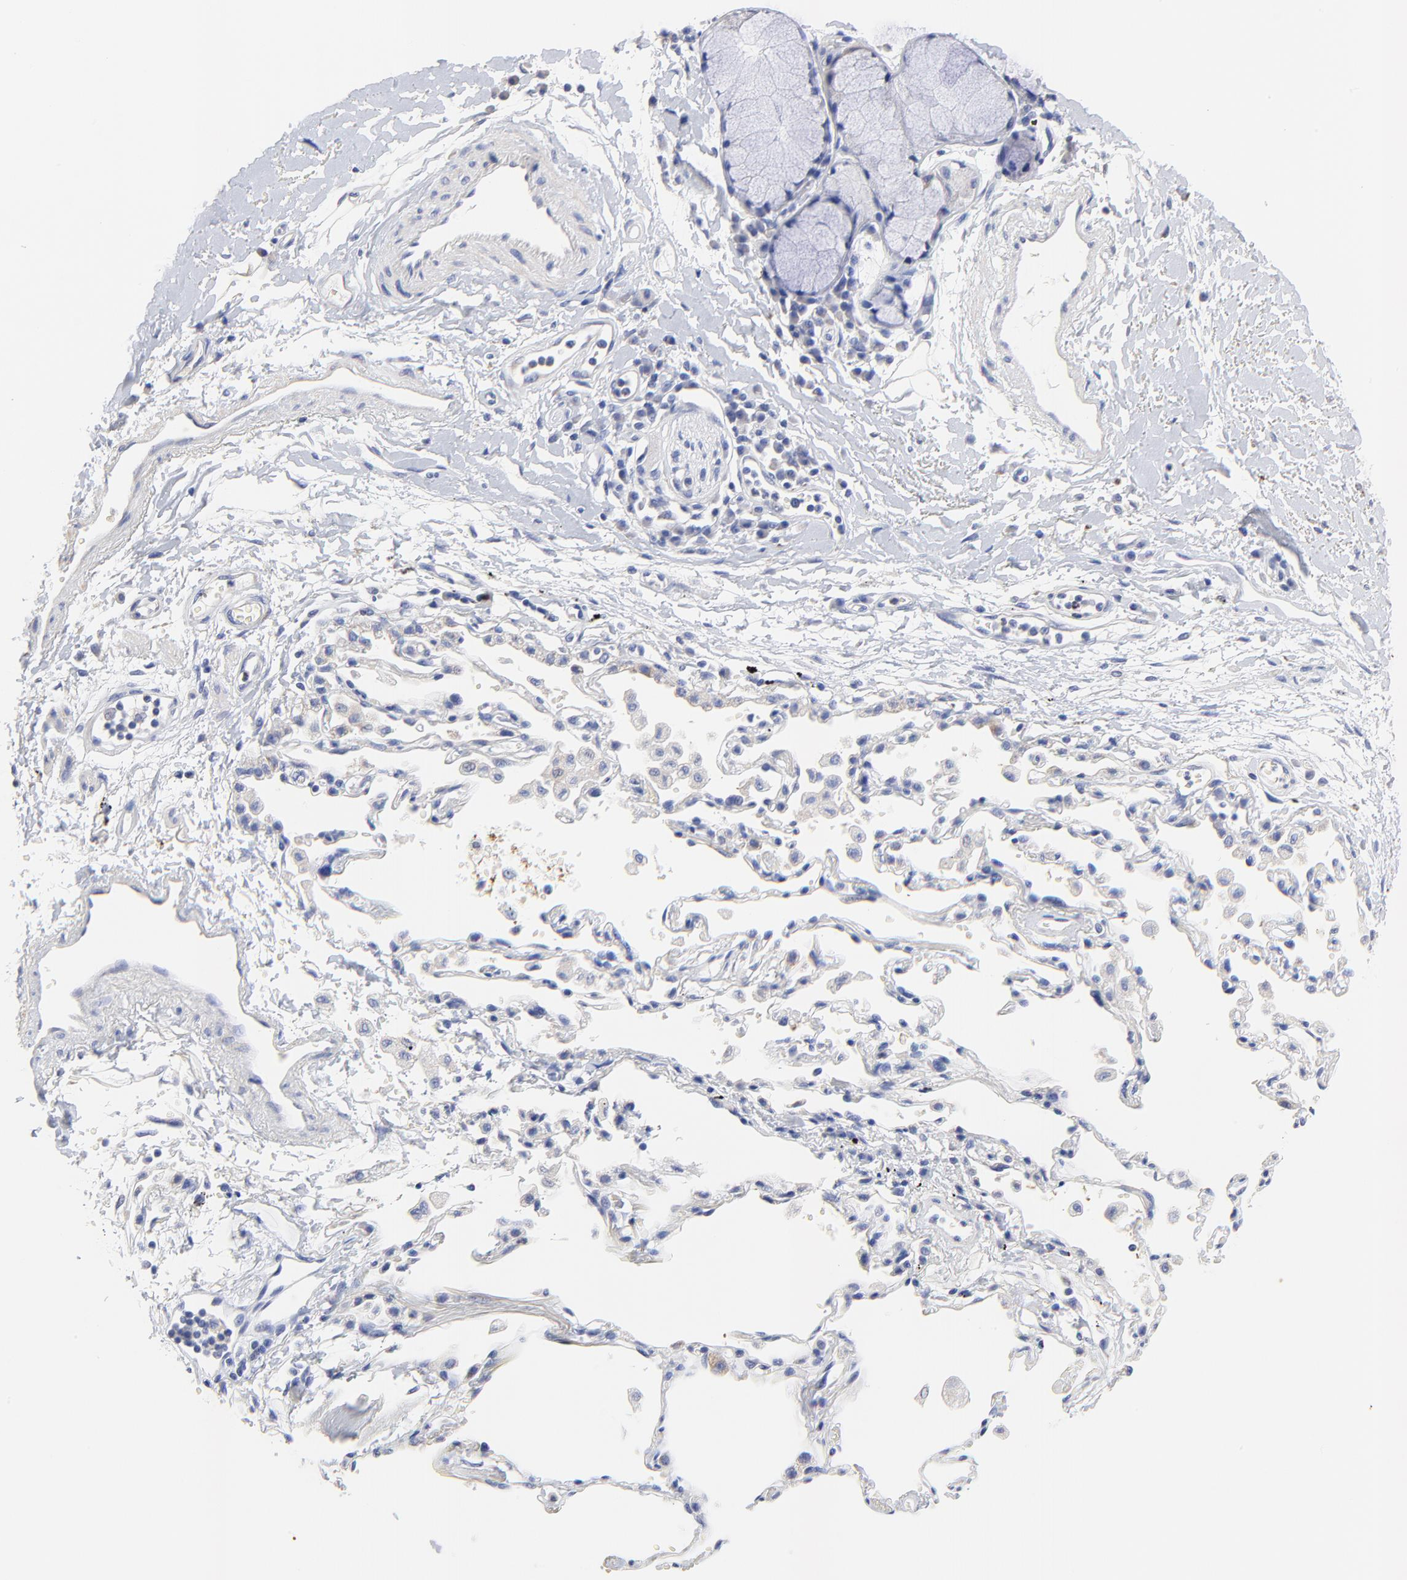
{"staining": {"intensity": "negative", "quantity": "none", "location": "none"}, "tissue": "adipose tissue", "cell_type": "Adipocytes", "image_type": "normal", "snomed": [{"axis": "morphology", "description": "Normal tissue, NOS"}, {"axis": "morphology", "description": "Adenocarcinoma, NOS"}, {"axis": "topography", "description": "Cartilage tissue"}, {"axis": "topography", "description": "Bronchus"}, {"axis": "topography", "description": "Lung"}], "caption": "DAB (3,3'-diaminobenzidine) immunohistochemical staining of normal adipose tissue displays no significant staining in adipocytes. (Stains: DAB IHC with hematoxylin counter stain, Microscopy: brightfield microscopy at high magnification).", "gene": "FBXO10", "patient": {"sex": "female", "age": 67}}